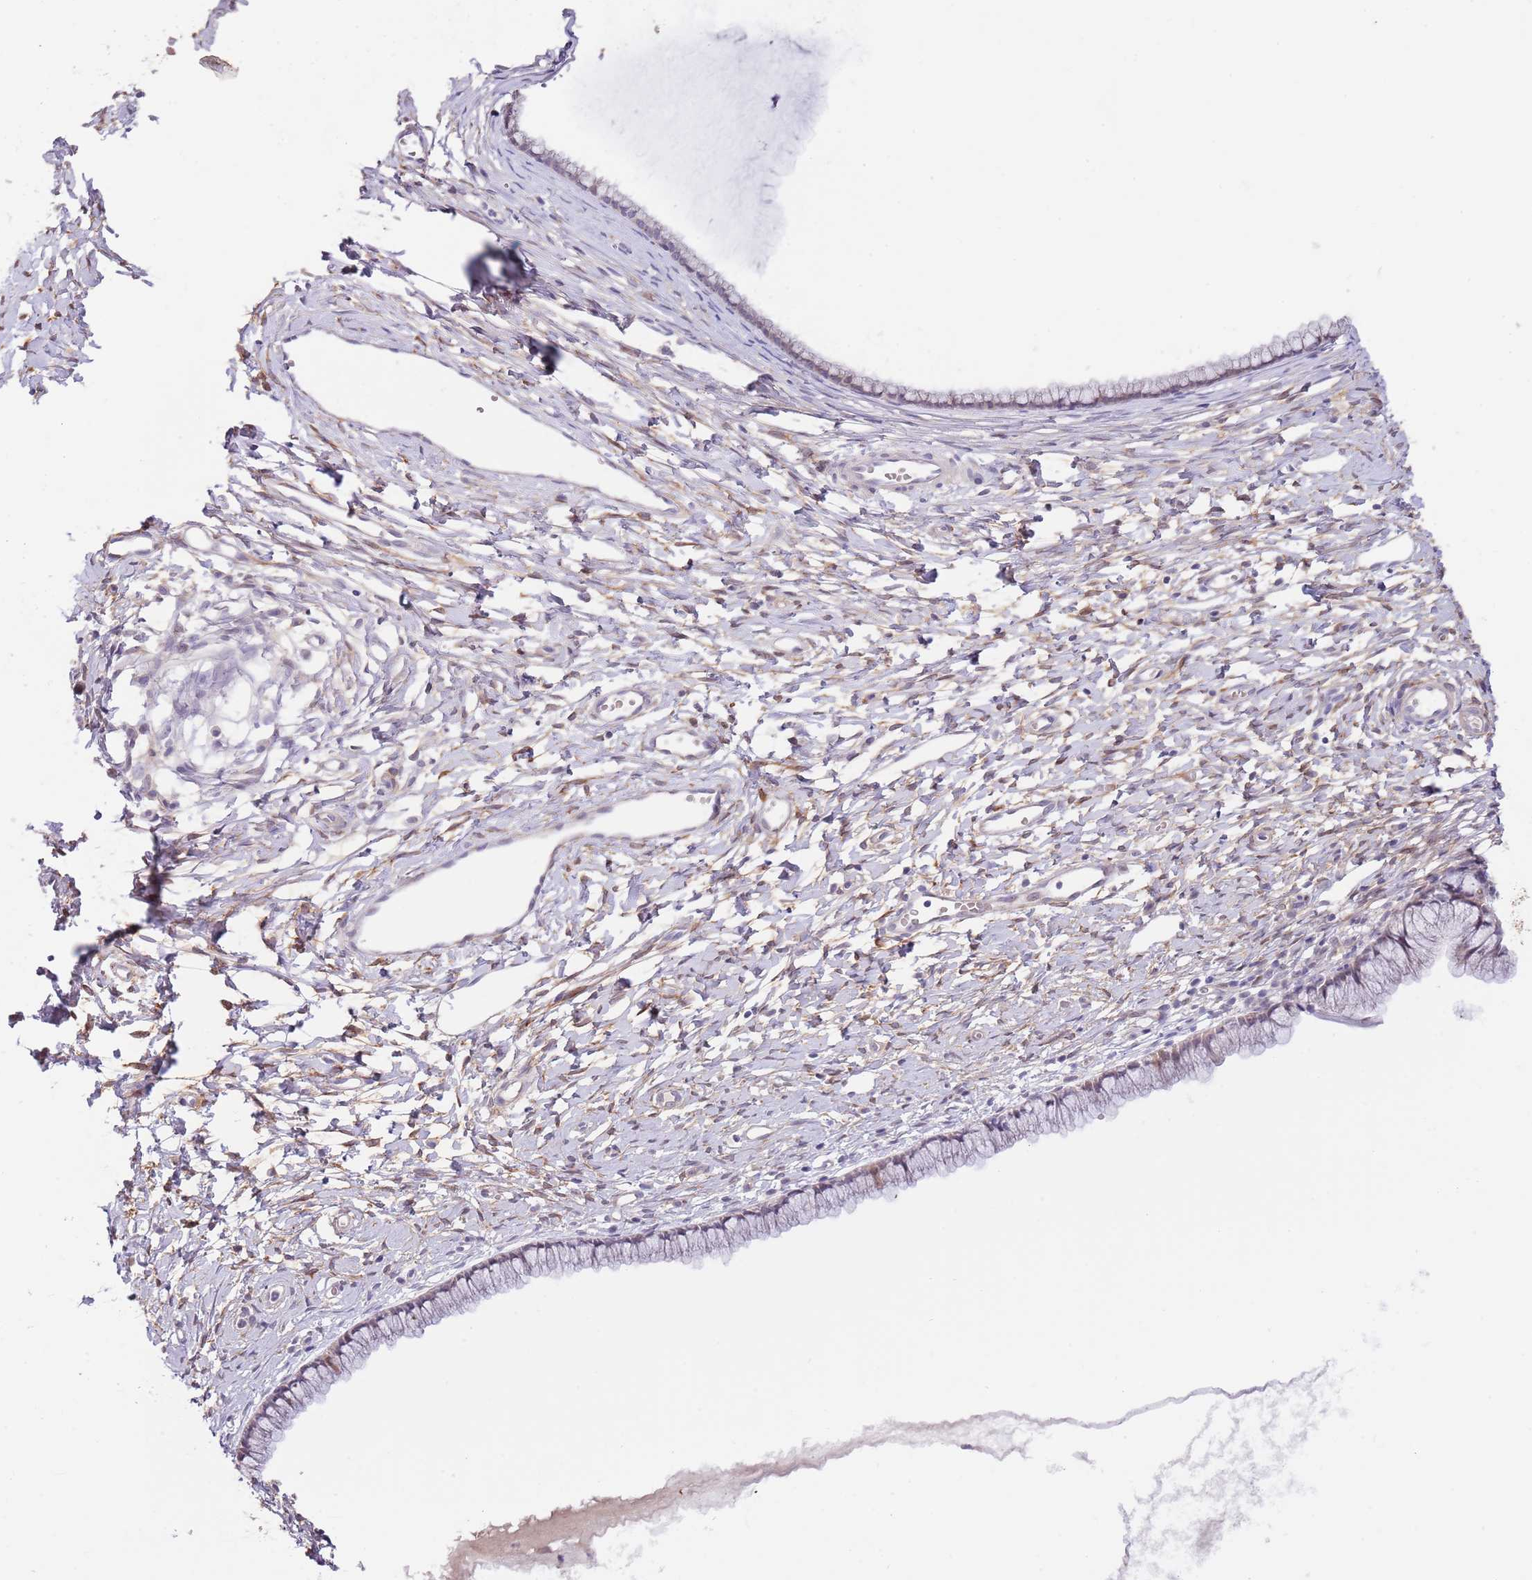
{"staining": {"intensity": "negative", "quantity": "none", "location": "none"}, "tissue": "cervix", "cell_type": "Glandular cells", "image_type": "normal", "snomed": [{"axis": "morphology", "description": "Normal tissue, NOS"}, {"axis": "topography", "description": "Cervix"}], "caption": "The histopathology image displays no staining of glandular cells in benign cervix.", "gene": "AP1S2", "patient": {"sex": "female", "age": 40}}